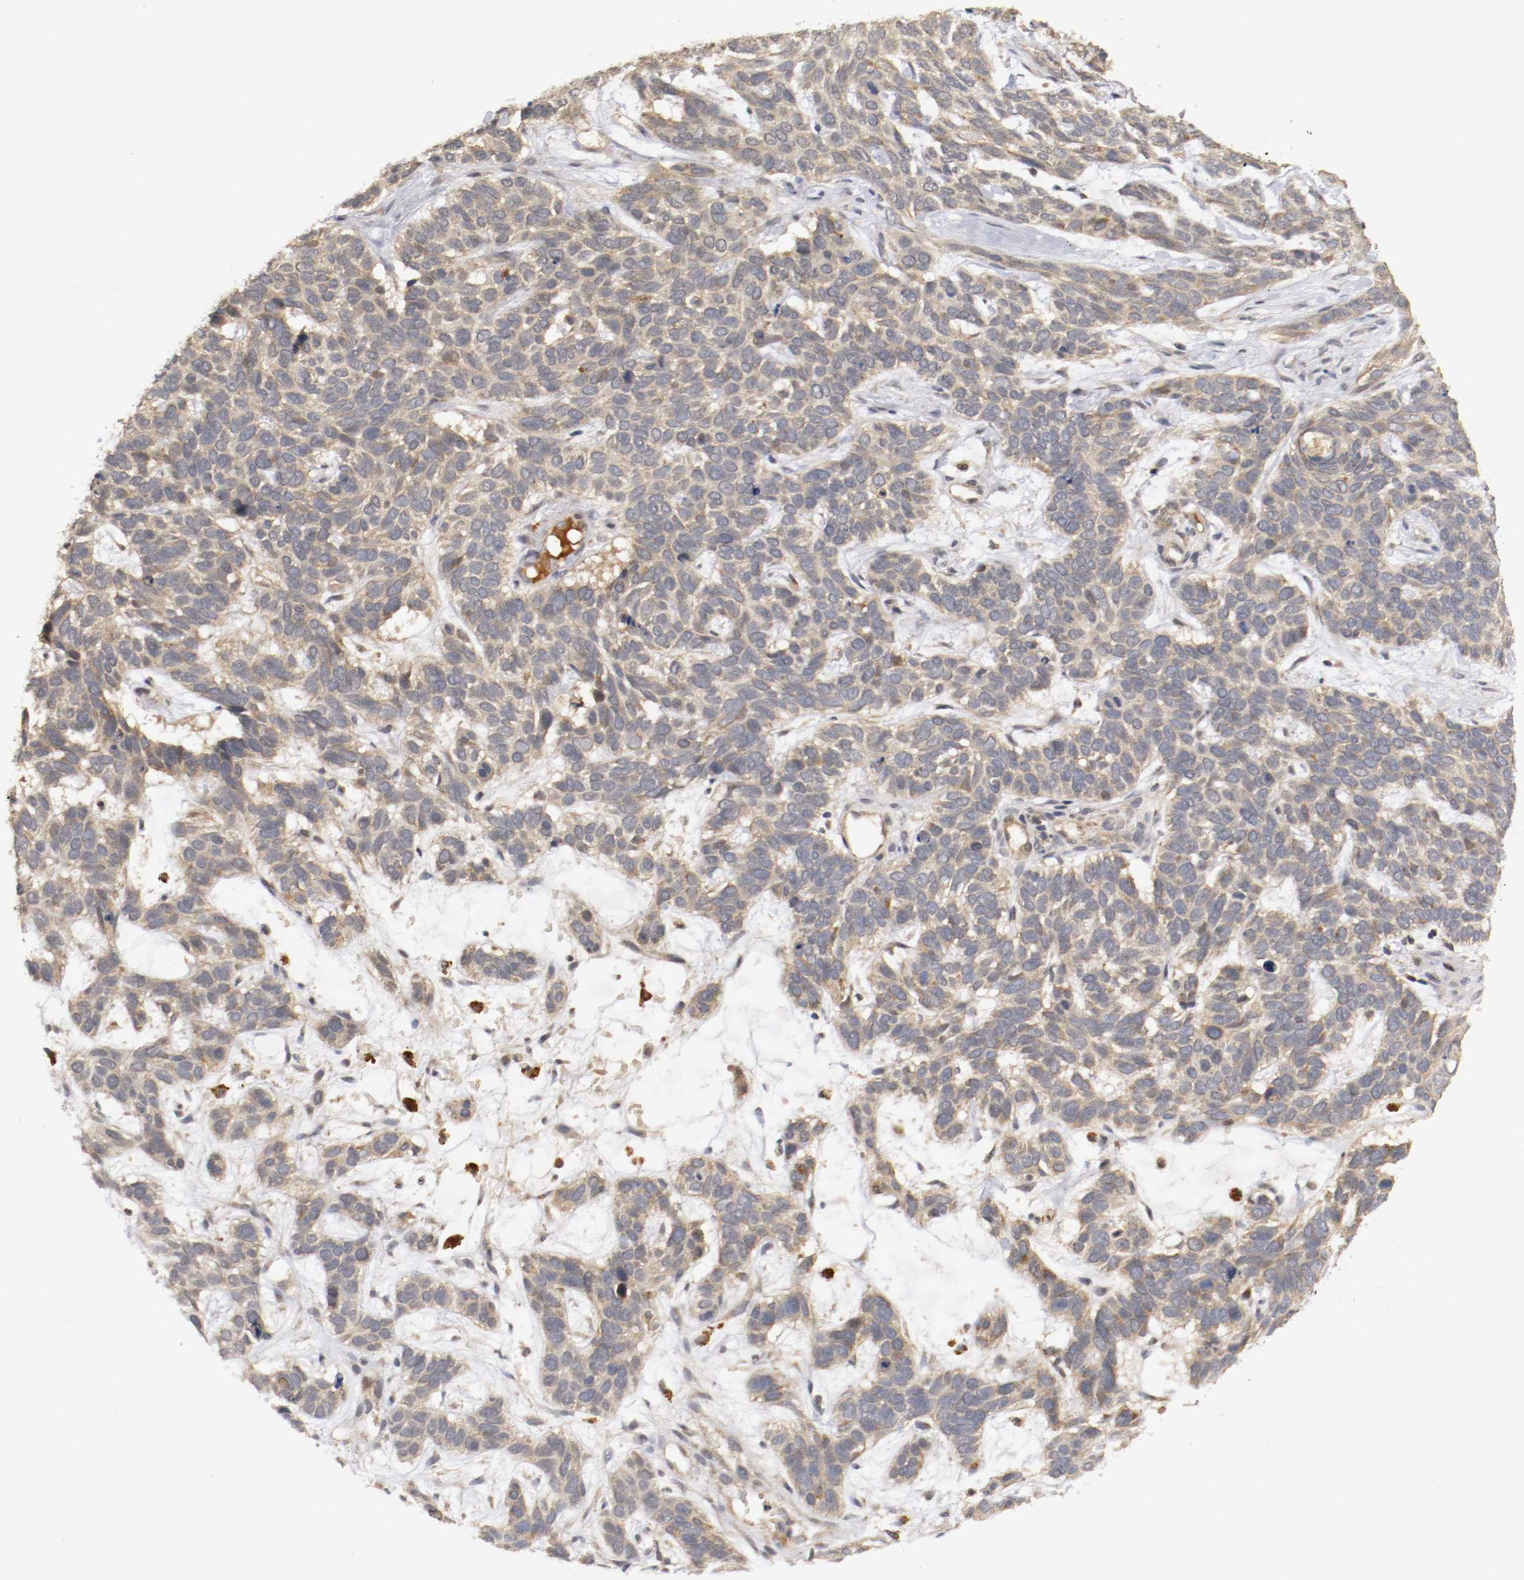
{"staining": {"intensity": "weak", "quantity": ">75%", "location": "cytoplasmic/membranous"}, "tissue": "skin cancer", "cell_type": "Tumor cells", "image_type": "cancer", "snomed": [{"axis": "morphology", "description": "Basal cell carcinoma"}, {"axis": "topography", "description": "Skin"}], "caption": "Skin basal cell carcinoma stained with DAB IHC displays low levels of weak cytoplasmic/membranous positivity in about >75% of tumor cells.", "gene": "TNFRSF1B", "patient": {"sex": "male", "age": 87}}